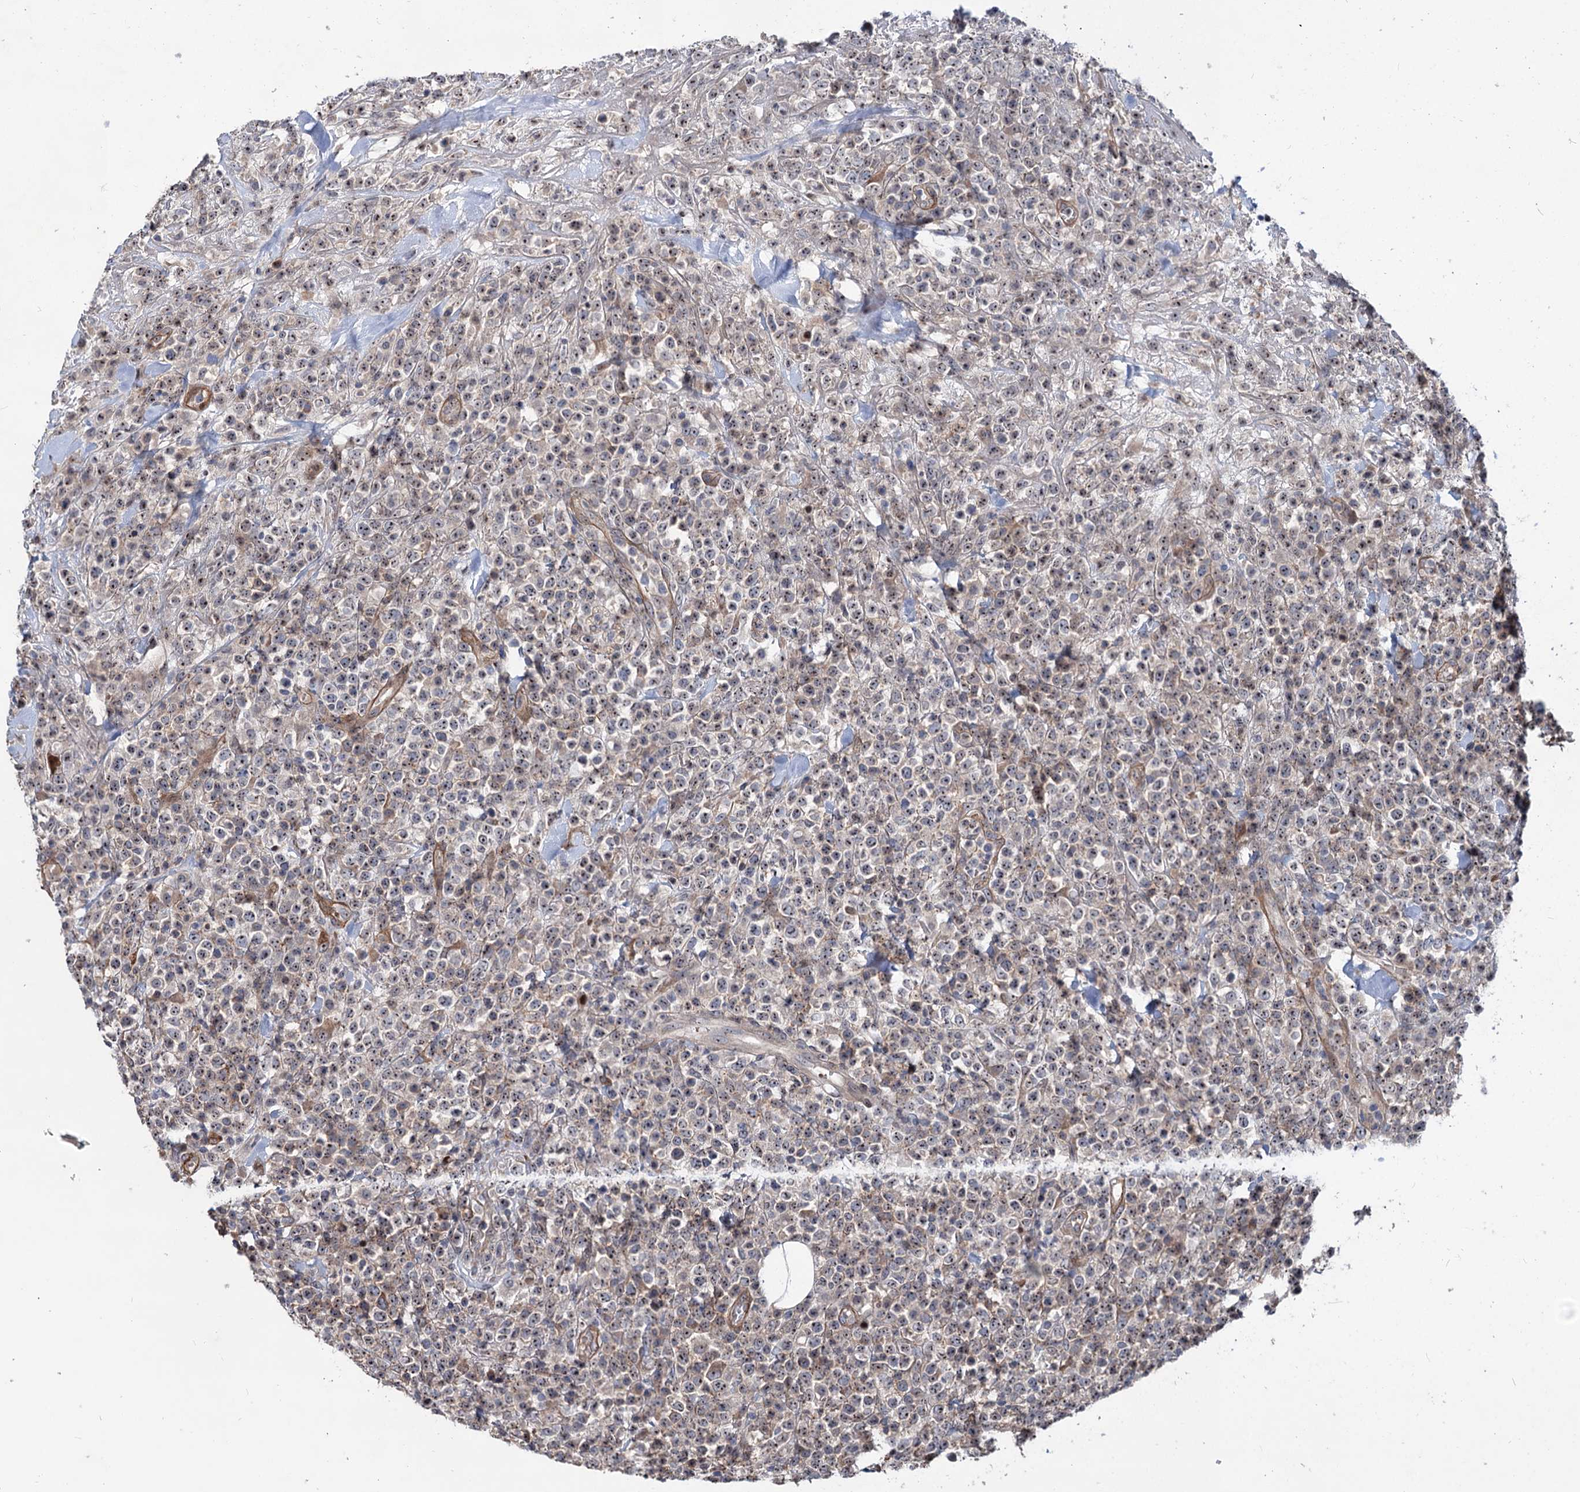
{"staining": {"intensity": "weak", "quantity": "25%-75%", "location": "cytoplasmic/membranous,nuclear"}, "tissue": "lymphoma", "cell_type": "Tumor cells", "image_type": "cancer", "snomed": [{"axis": "morphology", "description": "Malignant lymphoma, non-Hodgkin's type, High grade"}, {"axis": "topography", "description": "Colon"}], "caption": "About 25%-75% of tumor cells in high-grade malignant lymphoma, non-Hodgkin's type reveal weak cytoplasmic/membranous and nuclear protein positivity as visualized by brown immunohistochemical staining.", "gene": "PTDSS2", "patient": {"sex": "female", "age": 53}}